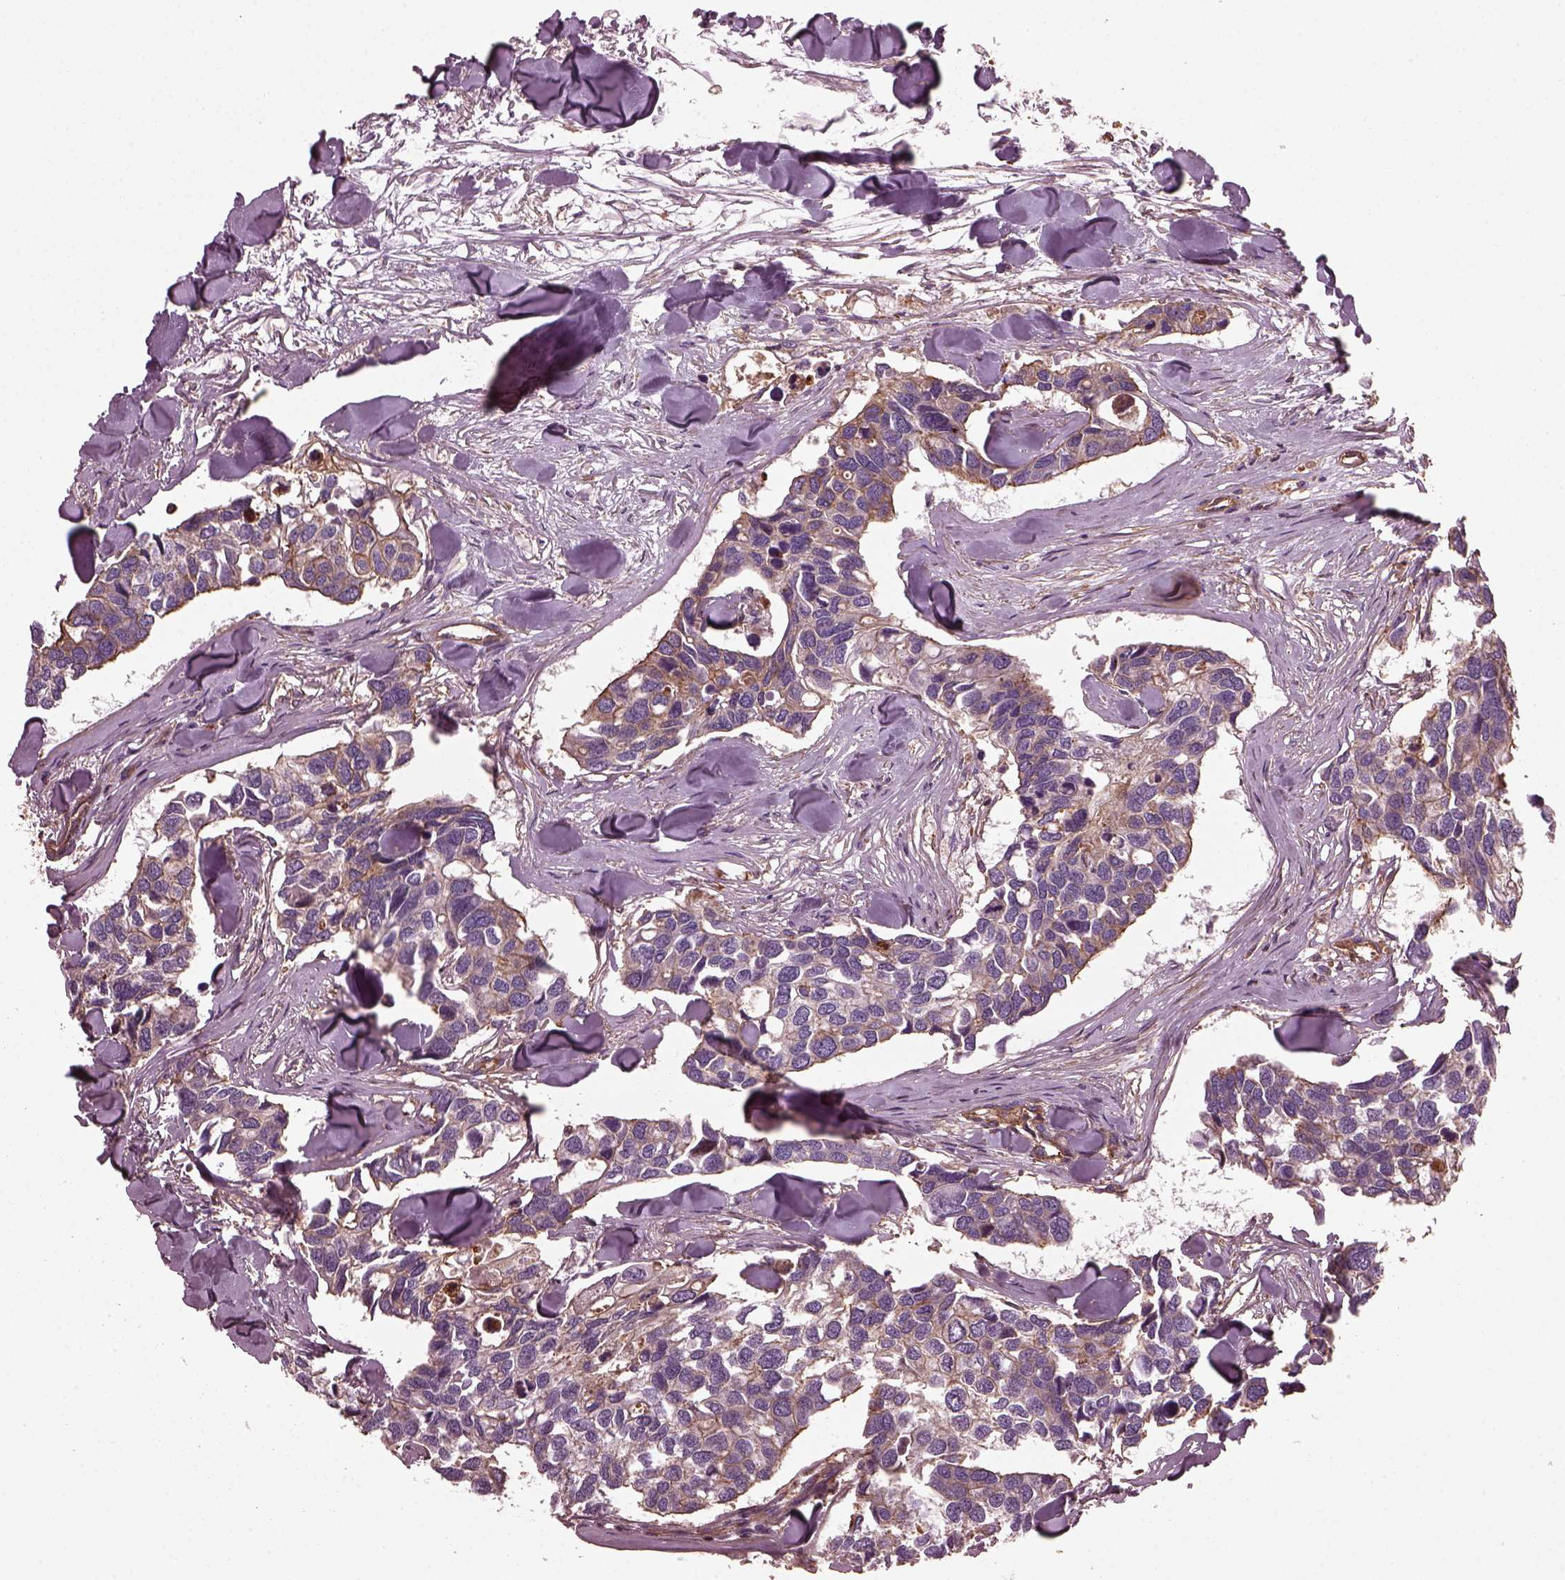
{"staining": {"intensity": "moderate", "quantity": "<25%", "location": "cytoplasmic/membranous"}, "tissue": "breast cancer", "cell_type": "Tumor cells", "image_type": "cancer", "snomed": [{"axis": "morphology", "description": "Duct carcinoma"}, {"axis": "topography", "description": "Breast"}], "caption": "Protein expression analysis of breast cancer reveals moderate cytoplasmic/membranous staining in about <25% of tumor cells. The protein is shown in brown color, while the nuclei are stained blue.", "gene": "MYL6", "patient": {"sex": "female", "age": 83}}